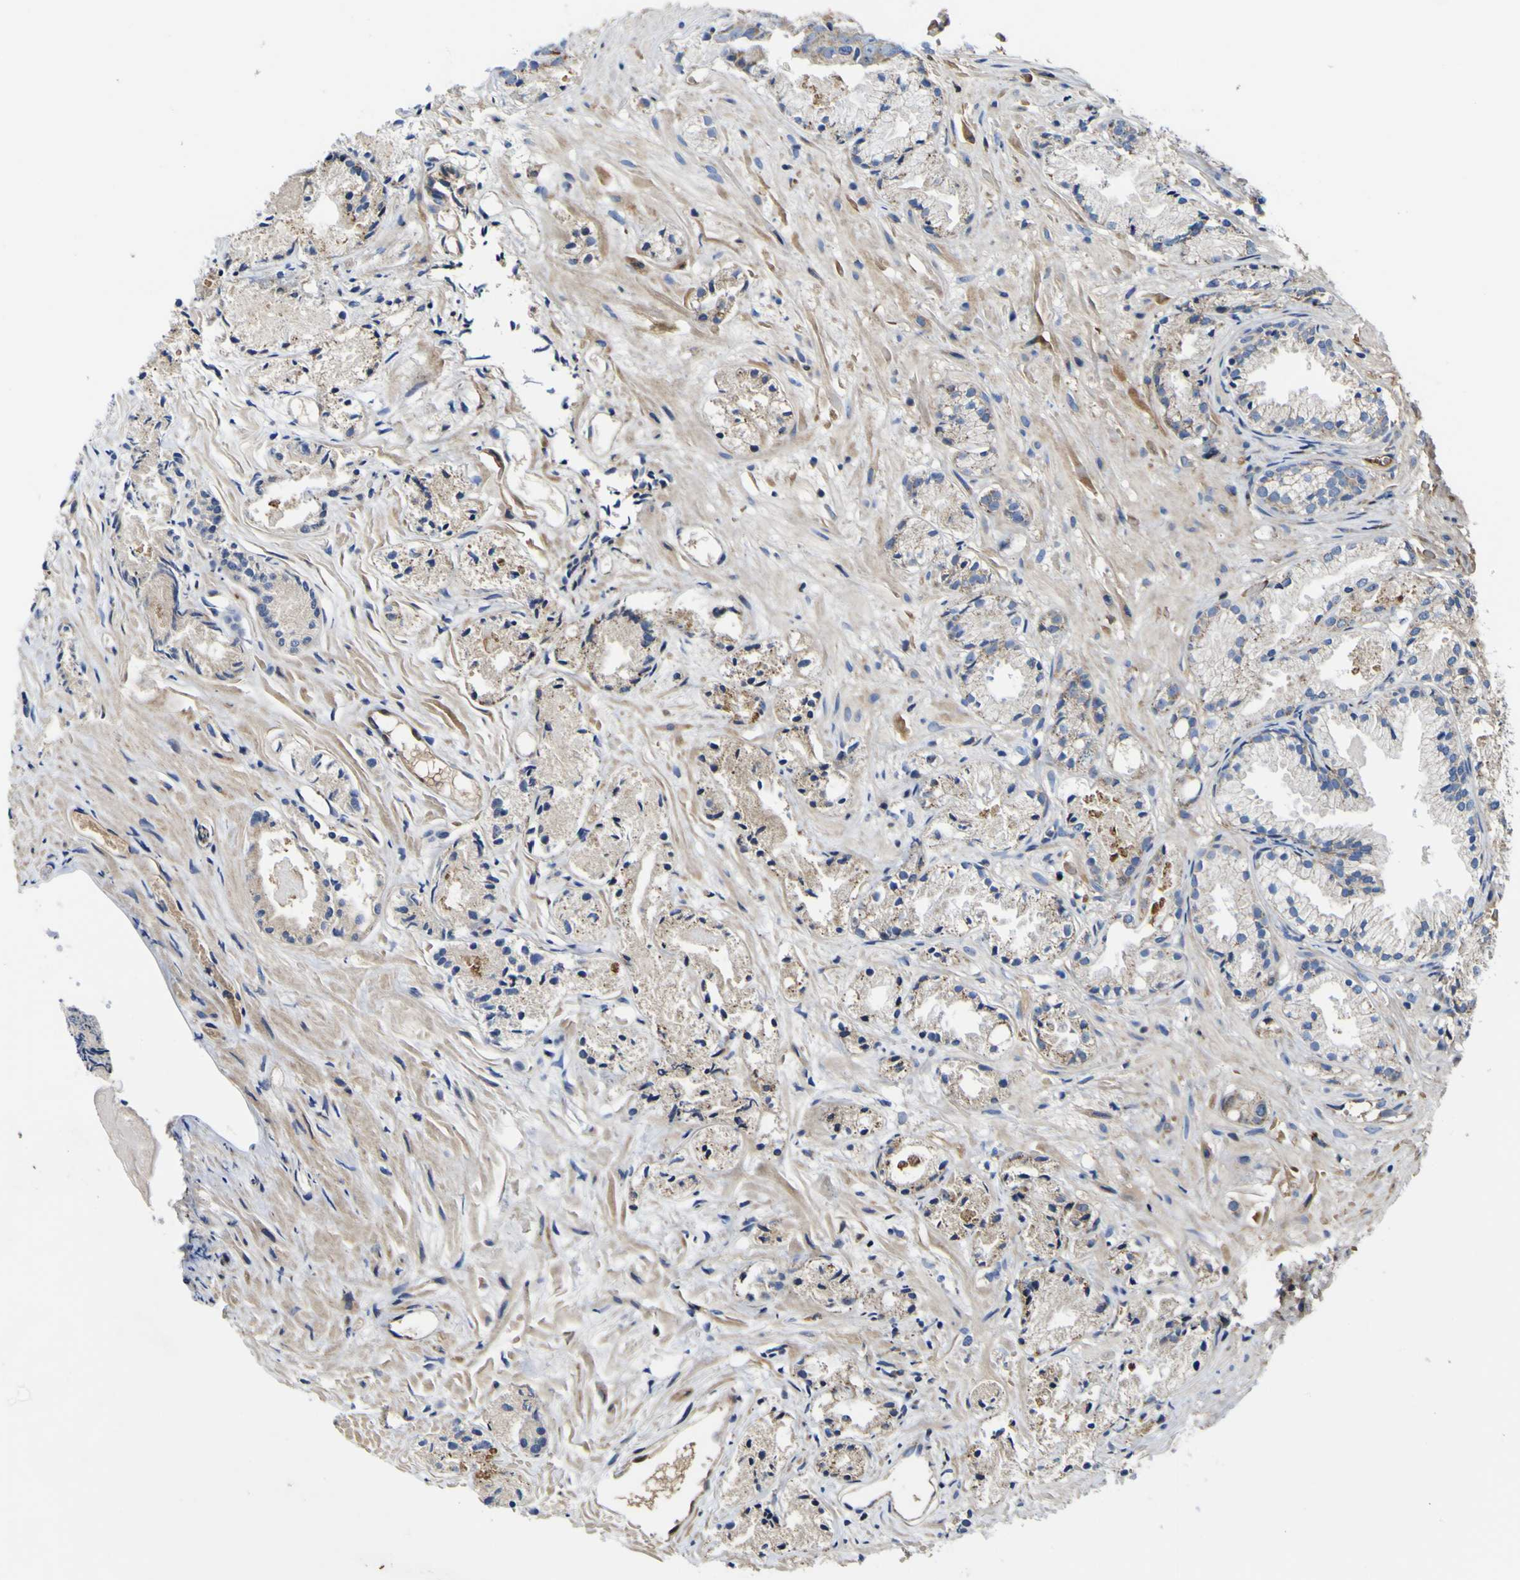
{"staining": {"intensity": "moderate", "quantity": "25%-75%", "location": "cytoplasmic/membranous"}, "tissue": "prostate cancer", "cell_type": "Tumor cells", "image_type": "cancer", "snomed": [{"axis": "morphology", "description": "Adenocarcinoma, Low grade"}, {"axis": "topography", "description": "Prostate"}], "caption": "Protein expression by immunohistochemistry (IHC) displays moderate cytoplasmic/membranous staining in approximately 25%-75% of tumor cells in prostate cancer (low-grade adenocarcinoma). Nuclei are stained in blue.", "gene": "CCDC90B", "patient": {"sex": "male", "age": 72}}